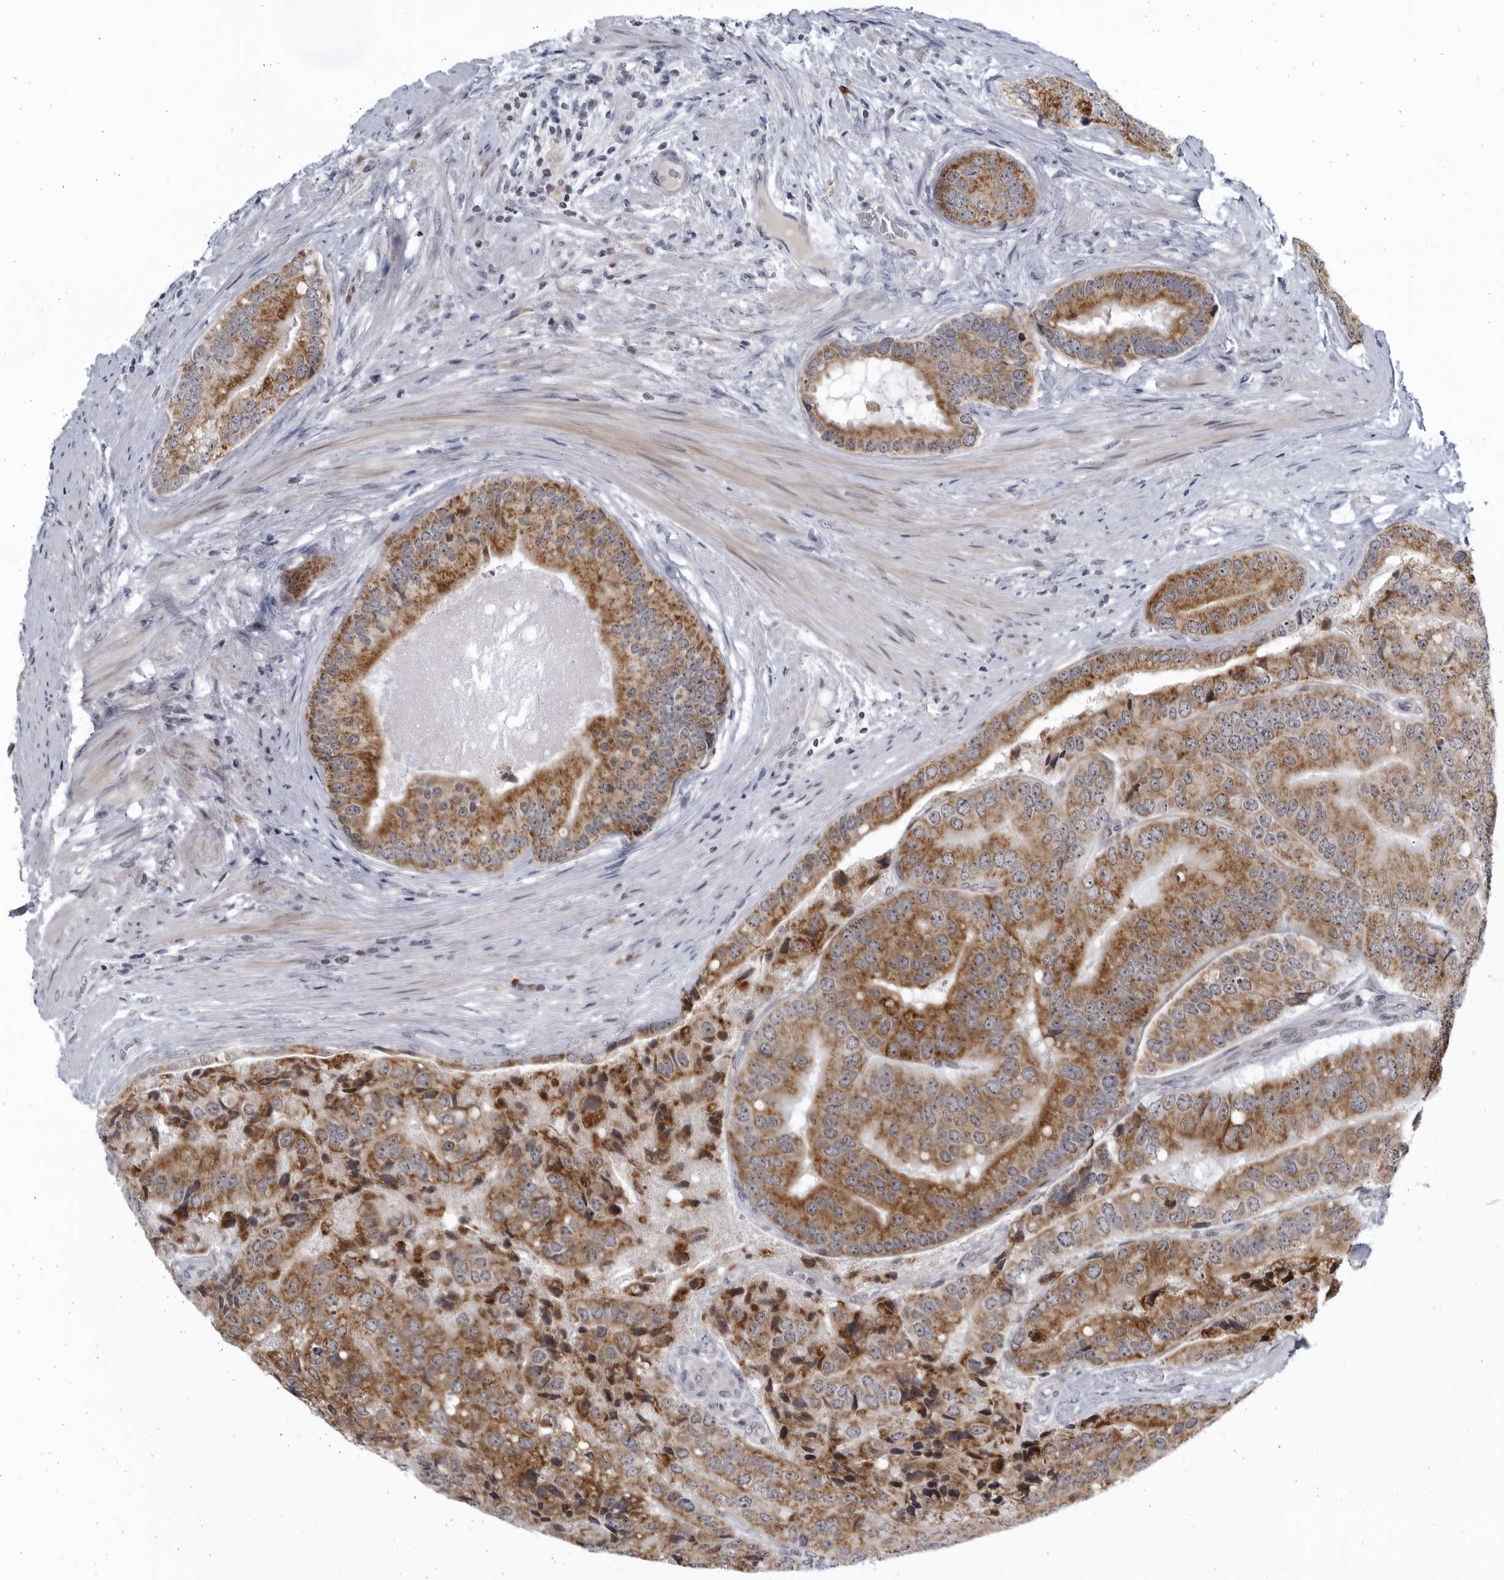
{"staining": {"intensity": "moderate", "quantity": ">75%", "location": "cytoplasmic/membranous"}, "tissue": "prostate cancer", "cell_type": "Tumor cells", "image_type": "cancer", "snomed": [{"axis": "morphology", "description": "Adenocarcinoma, High grade"}, {"axis": "topography", "description": "Prostate"}], "caption": "Protein expression by immunohistochemistry (IHC) displays moderate cytoplasmic/membranous staining in about >75% of tumor cells in prostate cancer (high-grade adenocarcinoma). Nuclei are stained in blue.", "gene": "SLC25A22", "patient": {"sex": "male", "age": 70}}